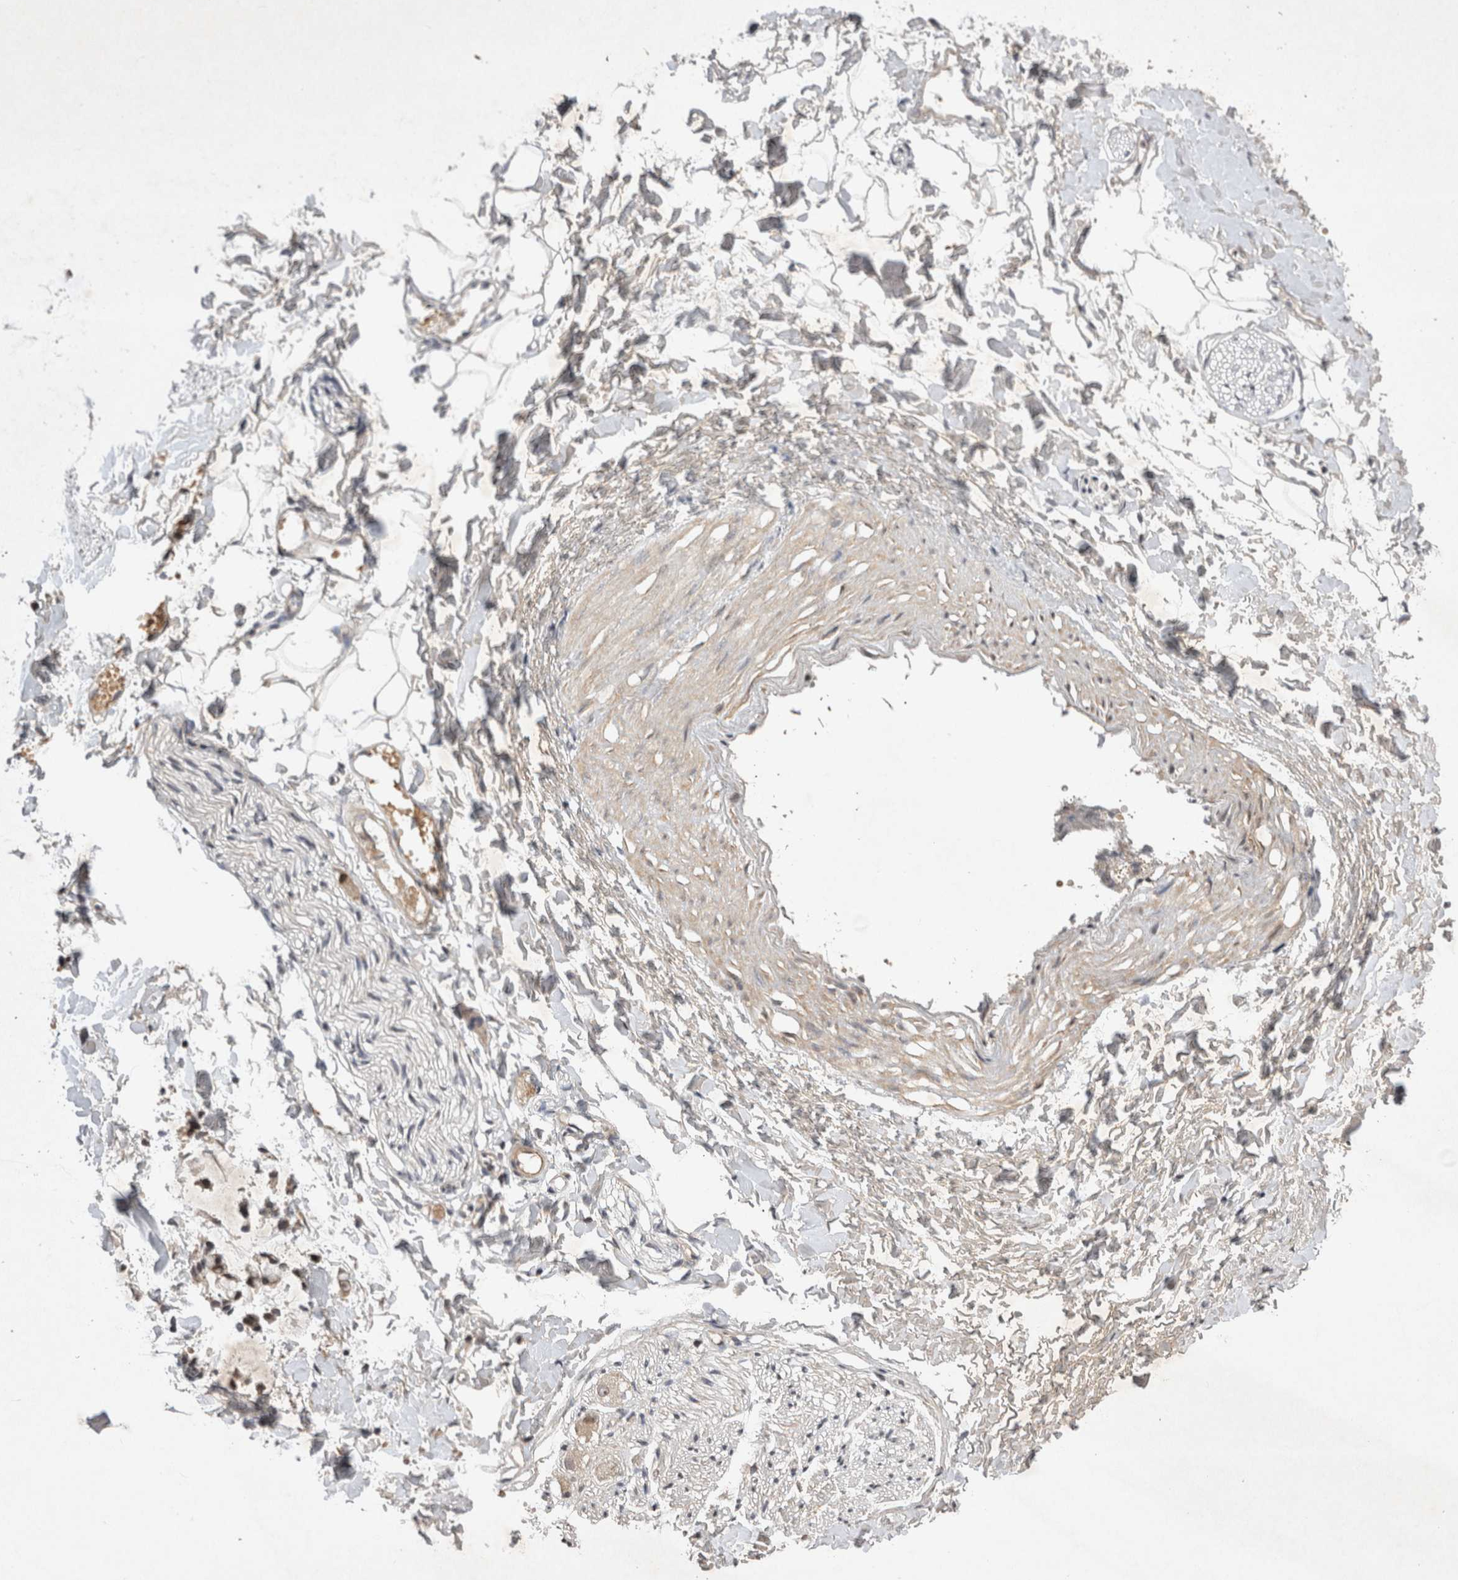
{"staining": {"intensity": "negative", "quantity": "none", "location": "none"}, "tissue": "adipose tissue", "cell_type": "Adipocytes", "image_type": "normal", "snomed": [{"axis": "morphology", "description": "Normal tissue, NOS"}, {"axis": "morphology", "description": "Adenocarcinoma, NOS"}, {"axis": "topography", "description": "Smooth muscle"}, {"axis": "topography", "description": "Colon"}], "caption": "Adipocytes show no significant protein expression in unremarkable adipose tissue.", "gene": "EIF2AK1", "patient": {"sex": "male", "age": 14}}